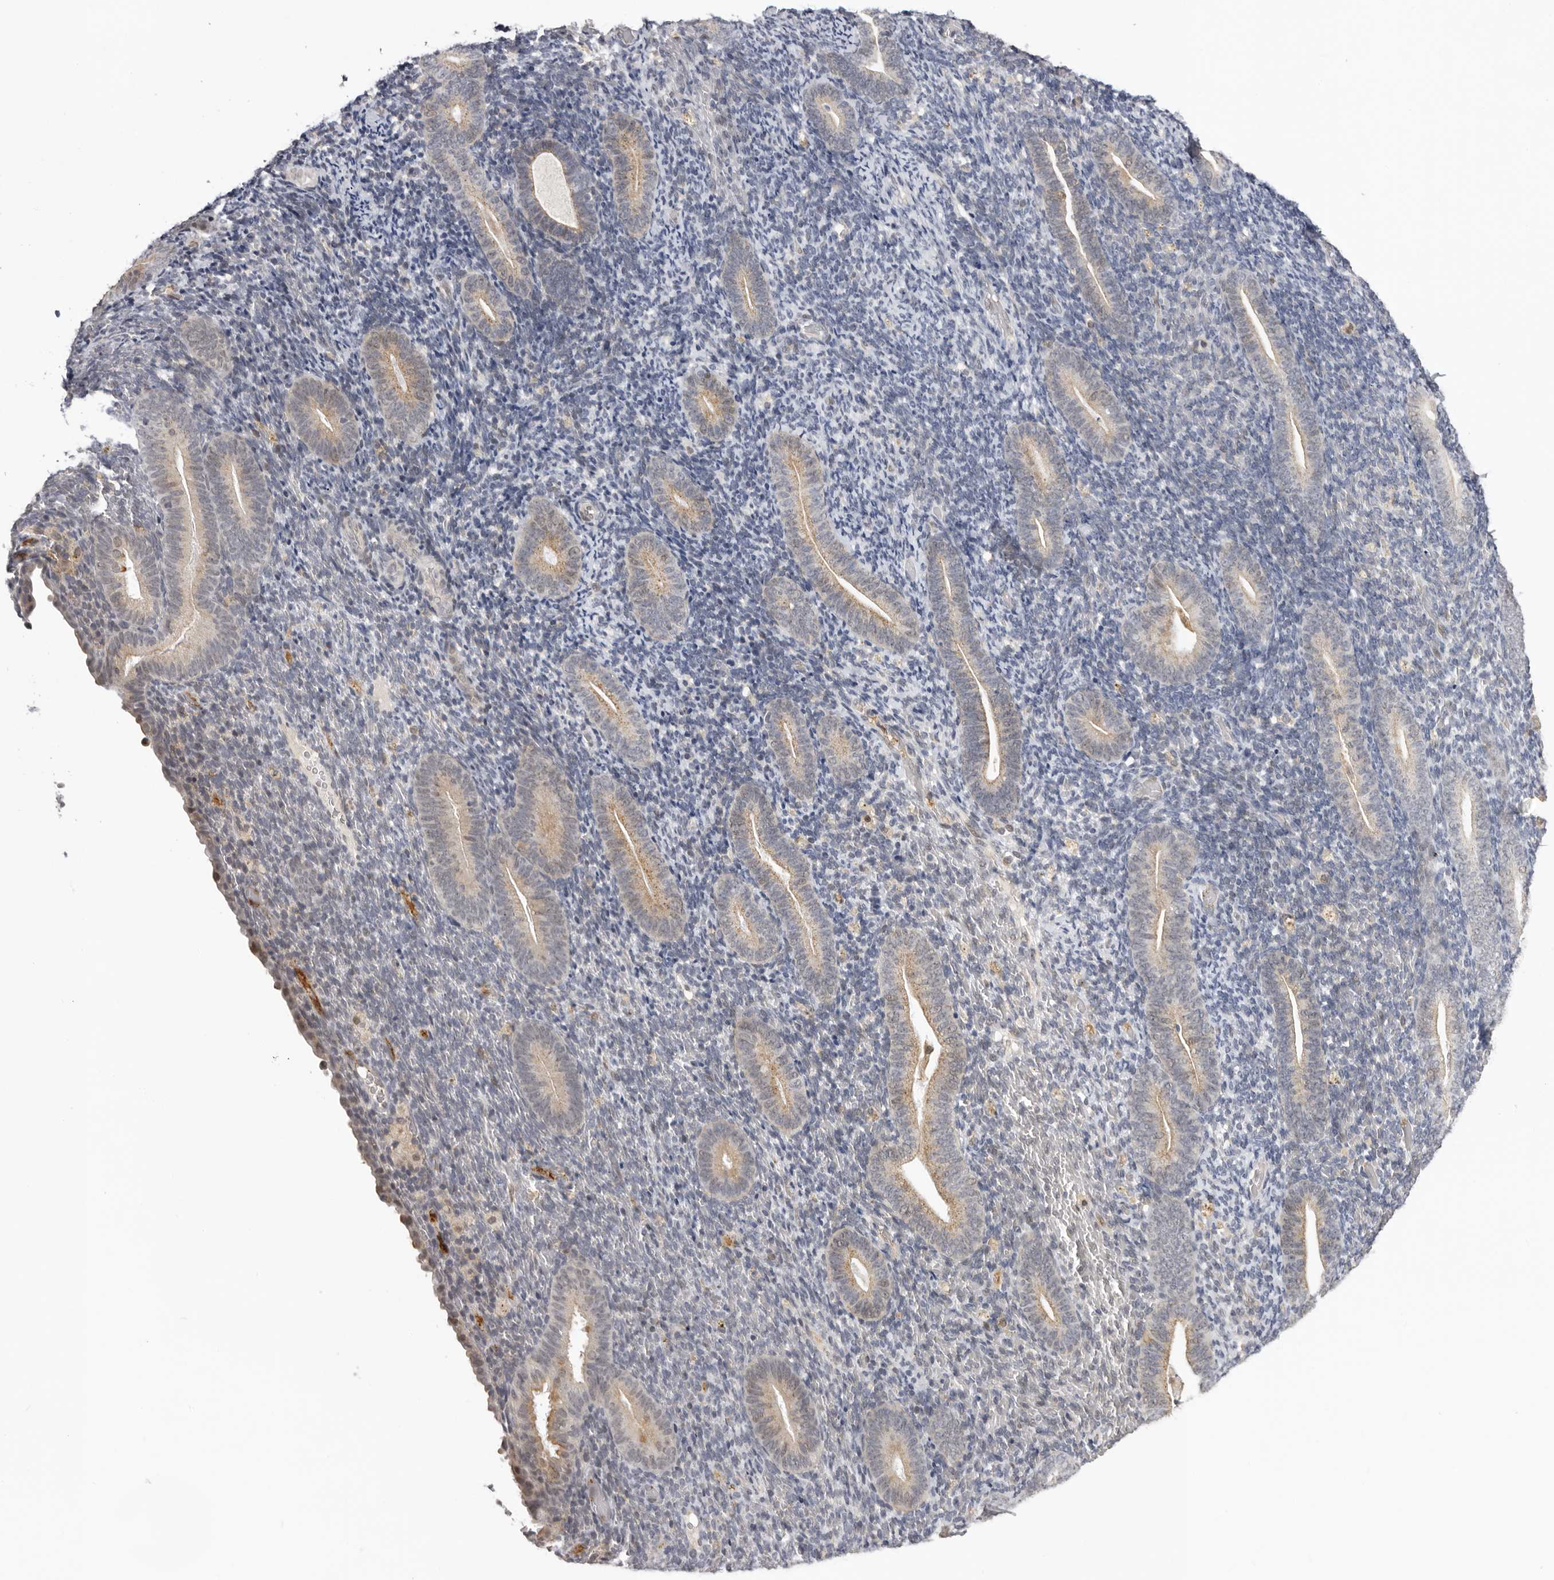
{"staining": {"intensity": "negative", "quantity": "none", "location": "none"}, "tissue": "endometrium", "cell_type": "Cells in endometrial stroma", "image_type": "normal", "snomed": [{"axis": "morphology", "description": "Normal tissue, NOS"}, {"axis": "topography", "description": "Endometrium"}], "caption": "A histopathology image of endometrium stained for a protein demonstrates no brown staining in cells in endometrial stroma.", "gene": "KIF2B", "patient": {"sex": "female", "age": 51}}